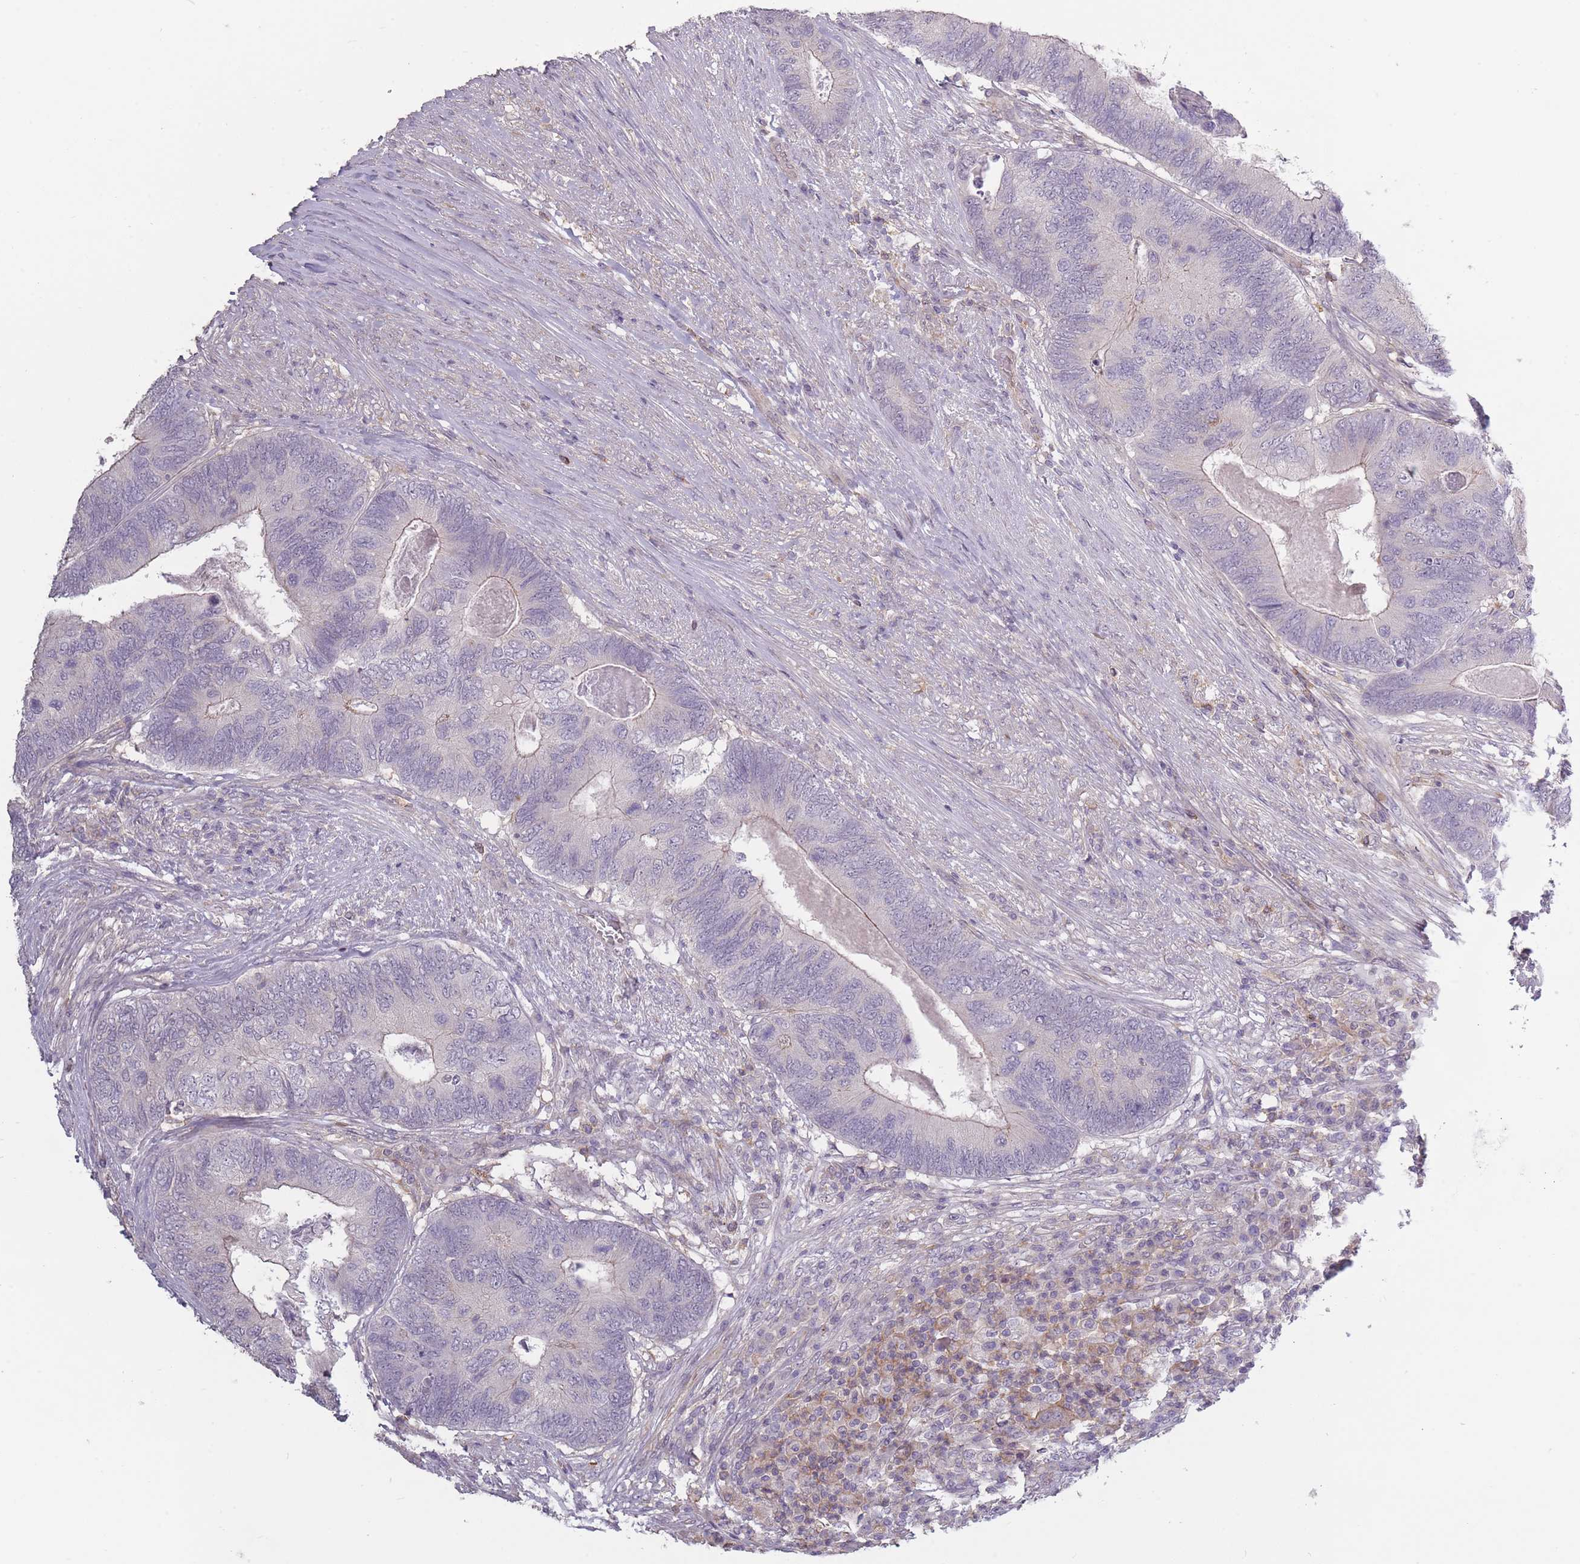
{"staining": {"intensity": "negative", "quantity": "none", "location": "none"}, "tissue": "colorectal cancer", "cell_type": "Tumor cells", "image_type": "cancer", "snomed": [{"axis": "morphology", "description": "Adenocarcinoma, NOS"}, {"axis": "topography", "description": "Colon"}], "caption": "Human adenocarcinoma (colorectal) stained for a protein using immunohistochemistry displays no staining in tumor cells.", "gene": "TET3", "patient": {"sex": "female", "age": 67}}